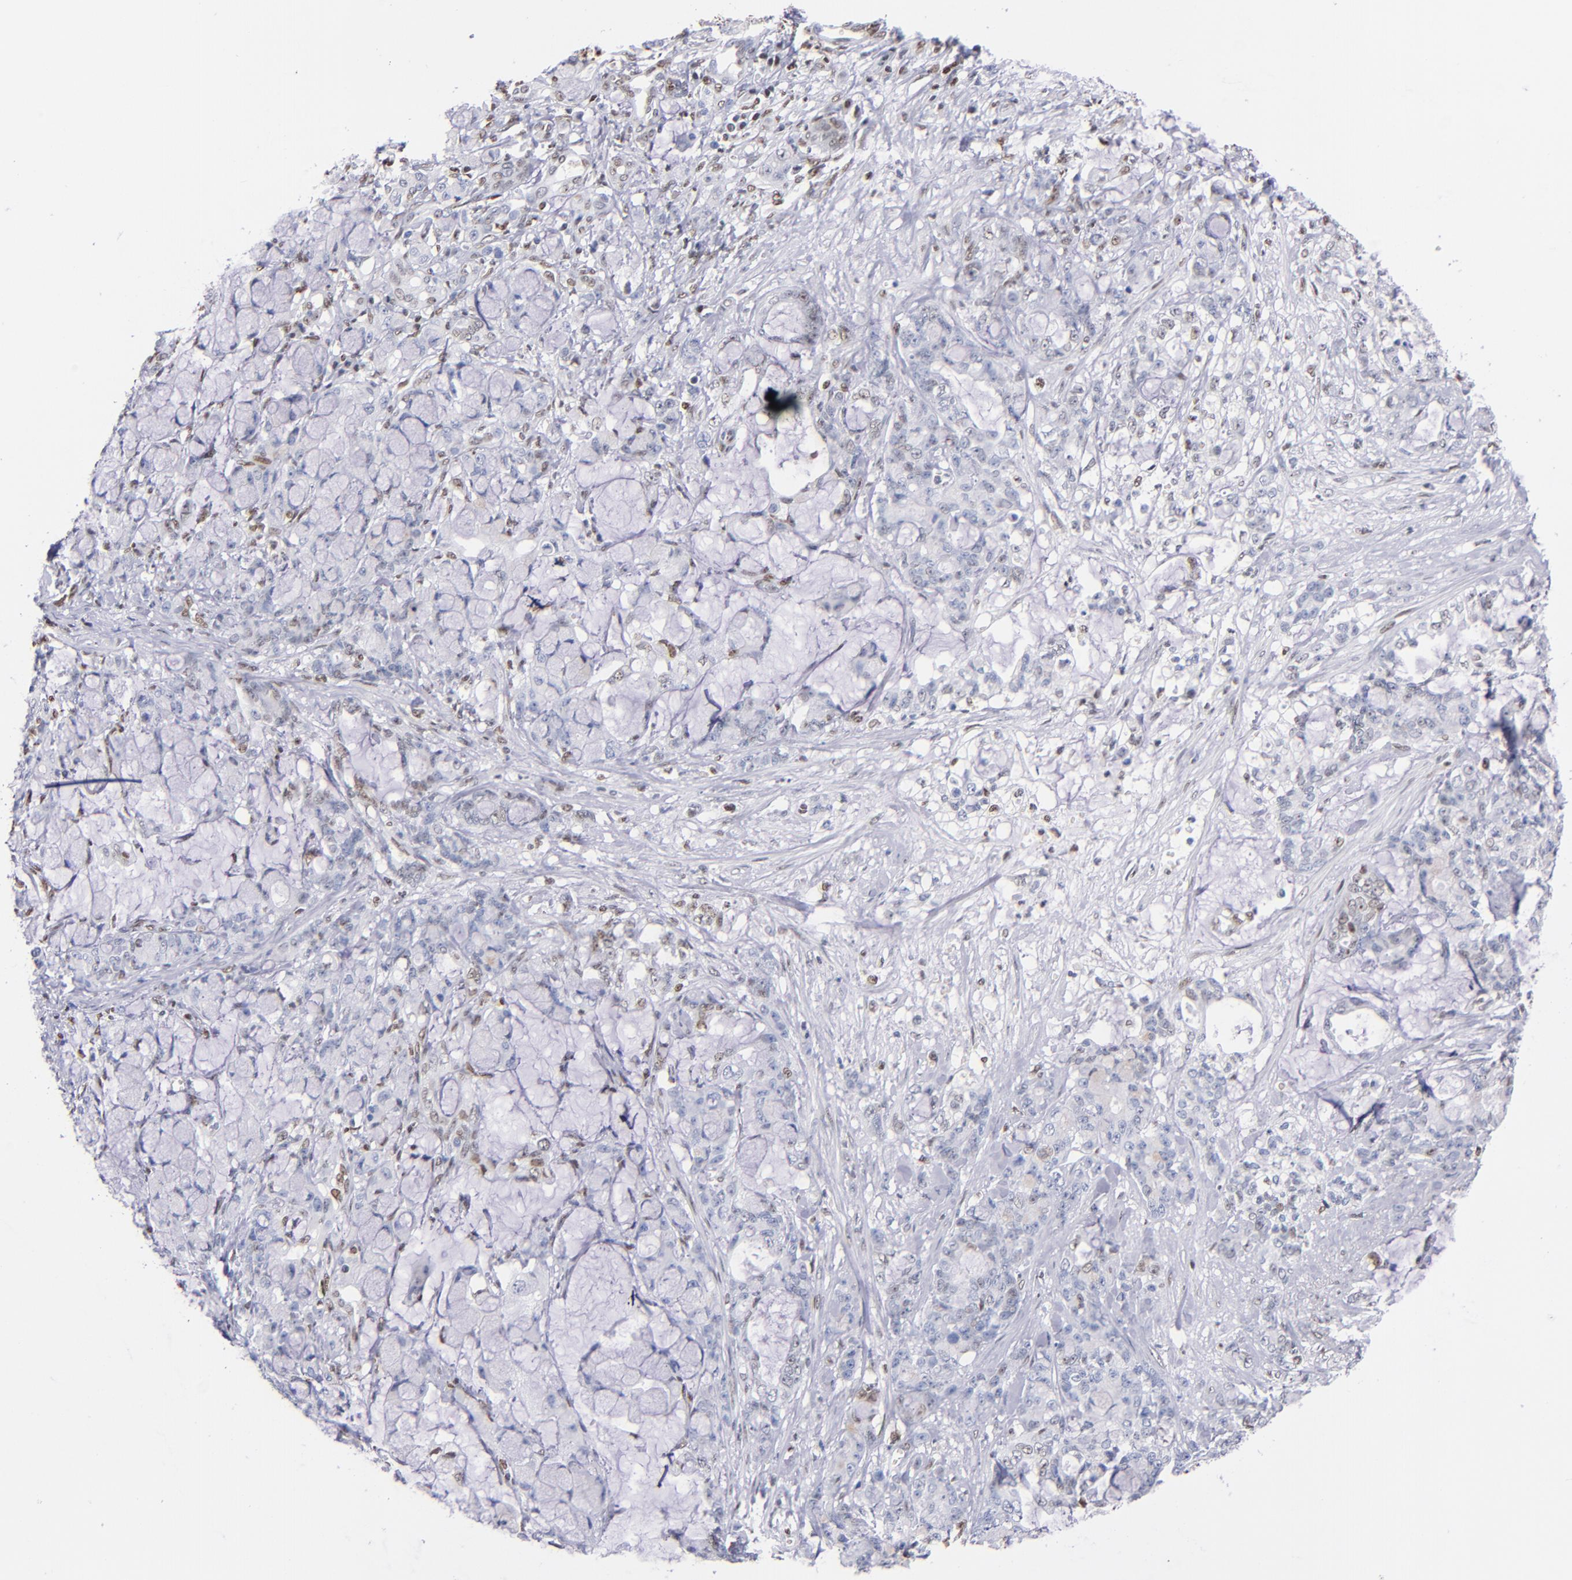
{"staining": {"intensity": "weak", "quantity": "25%-75%", "location": "nuclear"}, "tissue": "pancreatic cancer", "cell_type": "Tumor cells", "image_type": "cancer", "snomed": [{"axis": "morphology", "description": "Adenocarcinoma, NOS"}, {"axis": "topography", "description": "Pancreas"}], "caption": "An image of pancreatic cancer (adenocarcinoma) stained for a protein displays weak nuclear brown staining in tumor cells.", "gene": "IFI16", "patient": {"sex": "female", "age": 73}}